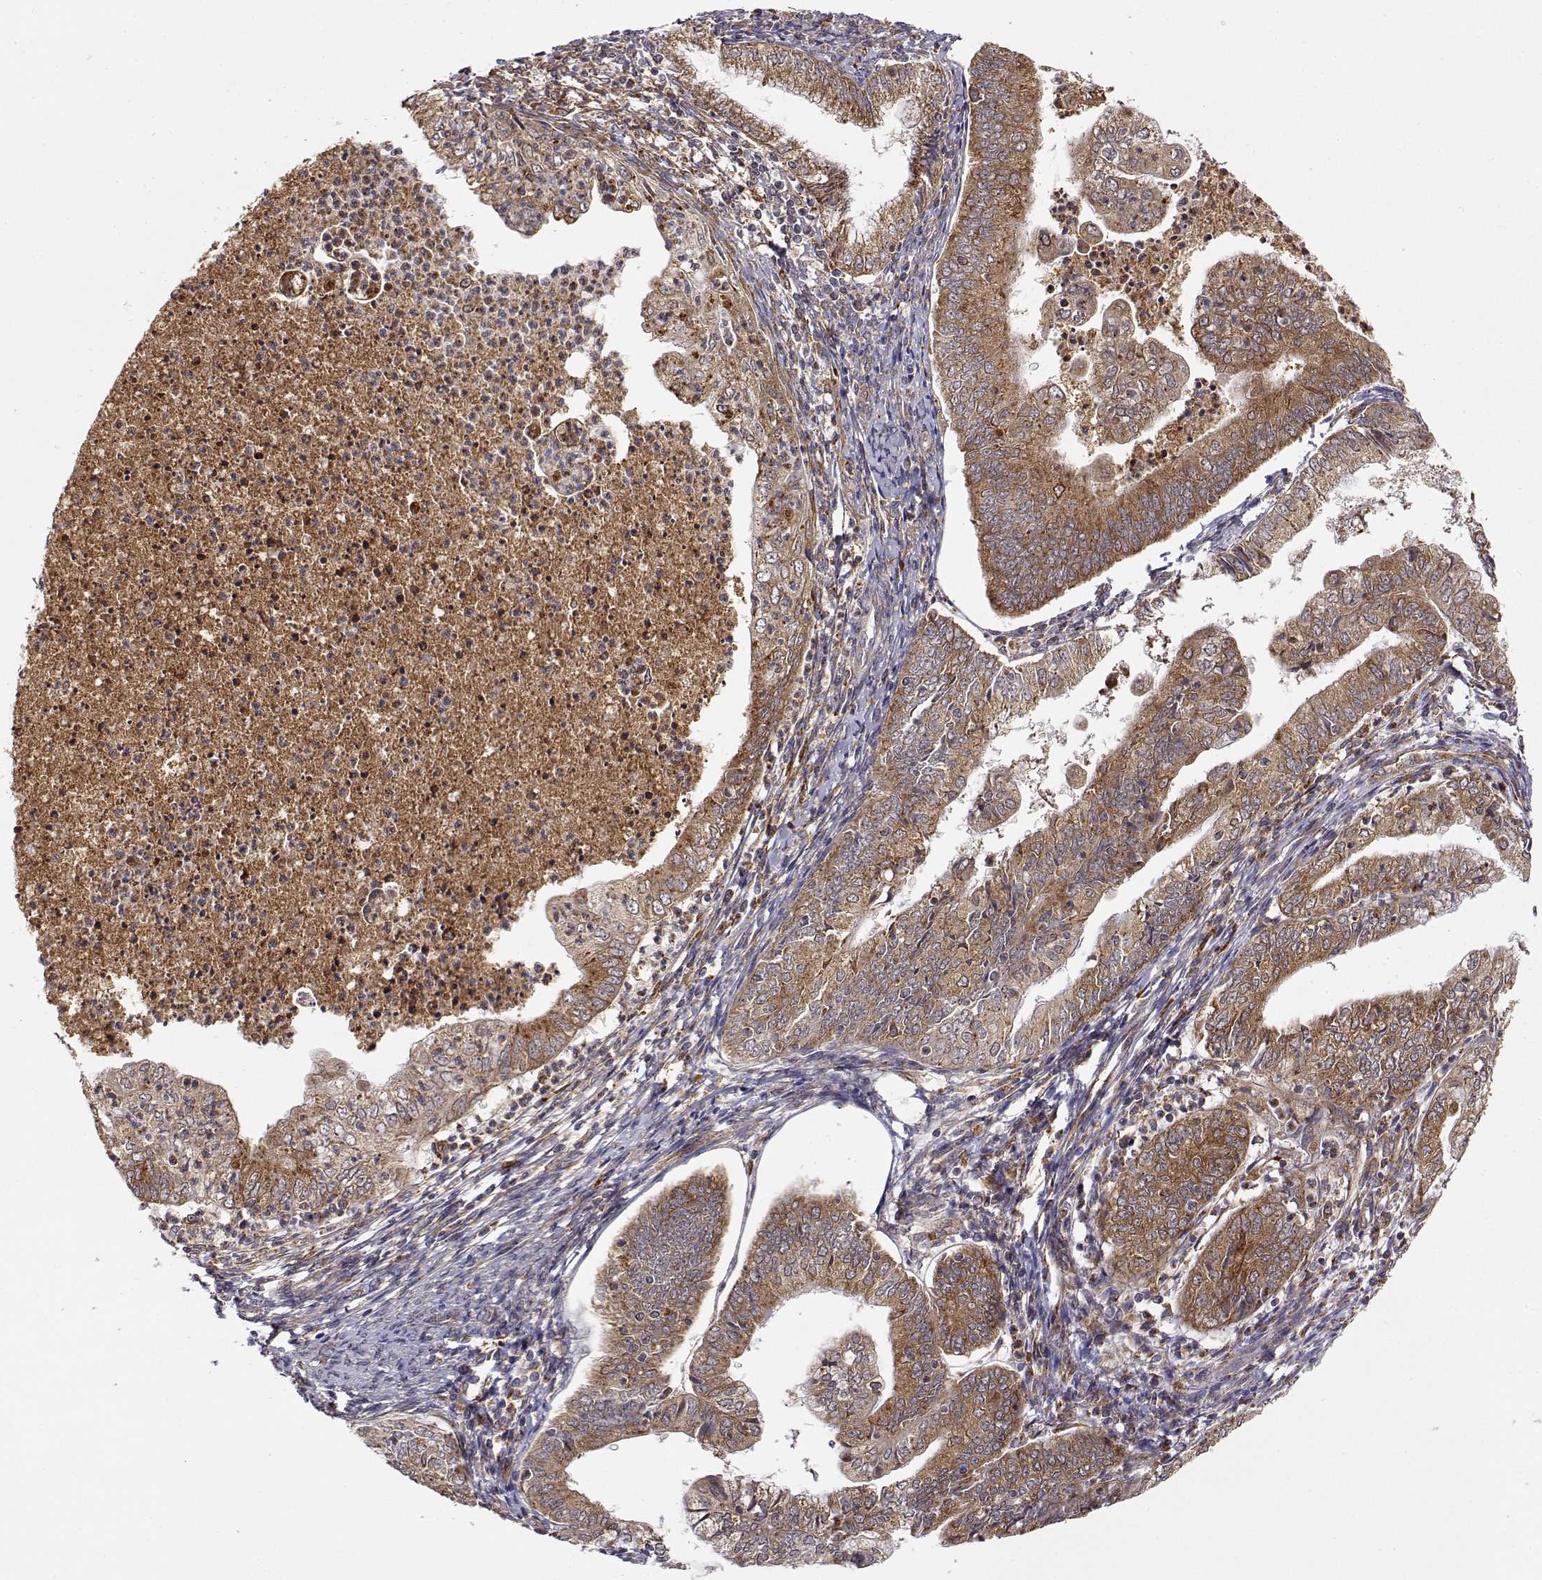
{"staining": {"intensity": "moderate", "quantity": ">75%", "location": "cytoplasmic/membranous"}, "tissue": "endometrial cancer", "cell_type": "Tumor cells", "image_type": "cancer", "snomed": [{"axis": "morphology", "description": "Adenocarcinoma, NOS"}, {"axis": "topography", "description": "Endometrium"}], "caption": "About >75% of tumor cells in endometrial adenocarcinoma display moderate cytoplasmic/membranous protein positivity as visualized by brown immunohistochemical staining.", "gene": "RNF13", "patient": {"sex": "female", "age": 55}}